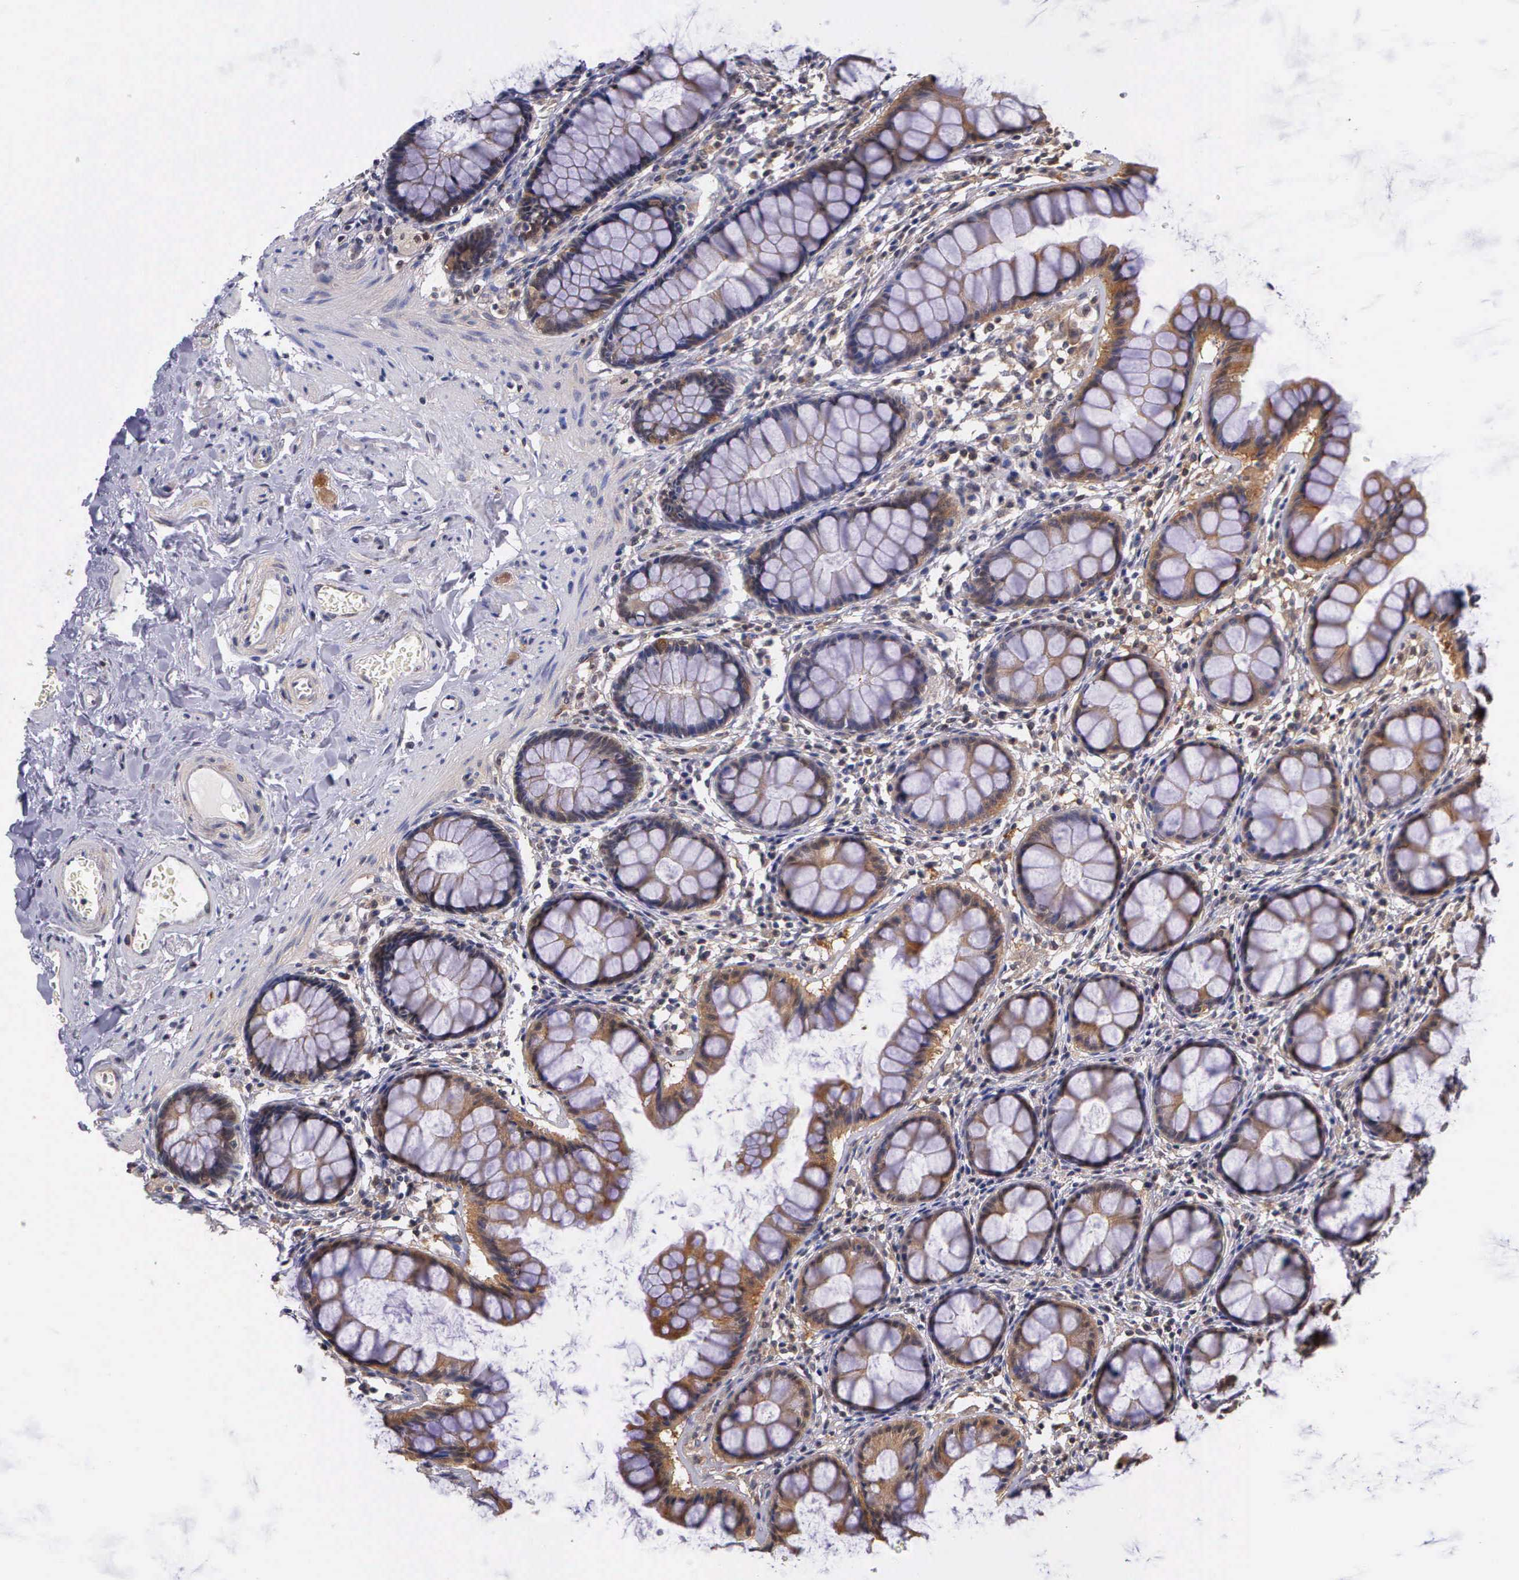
{"staining": {"intensity": "moderate", "quantity": ">75%", "location": "cytoplasmic/membranous"}, "tissue": "rectum", "cell_type": "Glandular cells", "image_type": "normal", "snomed": [{"axis": "morphology", "description": "Normal tissue, NOS"}, {"axis": "topography", "description": "Rectum"}], "caption": "The histopathology image shows staining of unremarkable rectum, revealing moderate cytoplasmic/membranous protein expression (brown color) within glandular cells. The staining was performed using DAB, with brown indicating positive protein expression. Nuclei are stained blue with hematoxylin.", "gene": "IGBP1P2", "patient": {"sex": "male", "age": 86}}